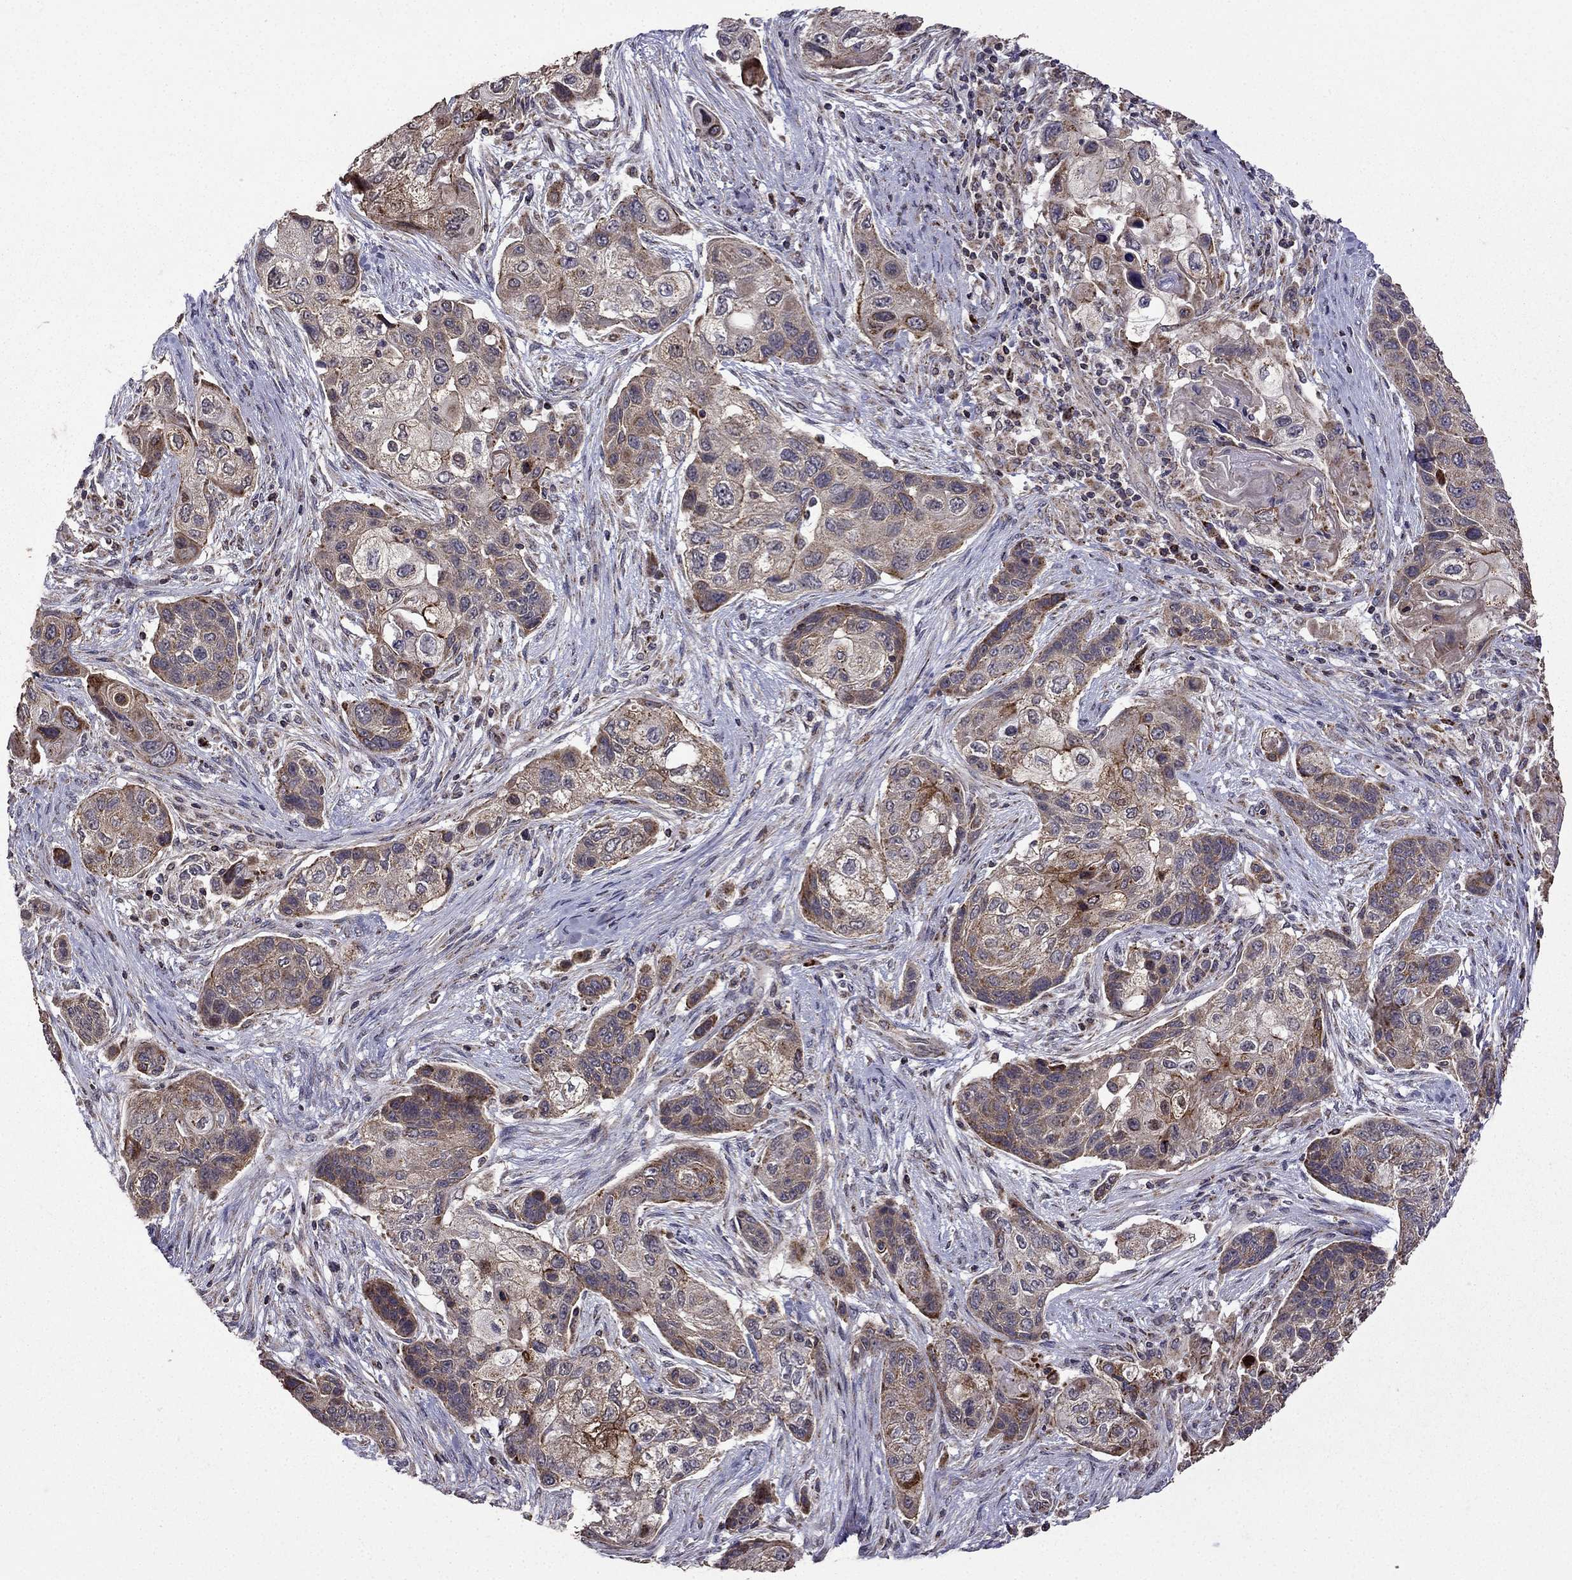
{"staining": {"intensity": "moderate", "quantity": "<25%", "location": "cytoplasmic/membranous"}, "tissue": "lung cancer", "cell_type": "Tumor cells", "image_type": "cancer", "snomed": [{"axis": "morphology", "description": "Squamous cell carcinoma, NOS"}, {"axis": "topography", "description": "Lung"}], "caption": "The histopathology image shows staining of lung squamous cell carcinoma, revealing moderate cytoplasmic/membranous protein positivity (brown color) within tumor cells.", "gene": "TAB2", "patient": {"sex": "male", "age": 69}}